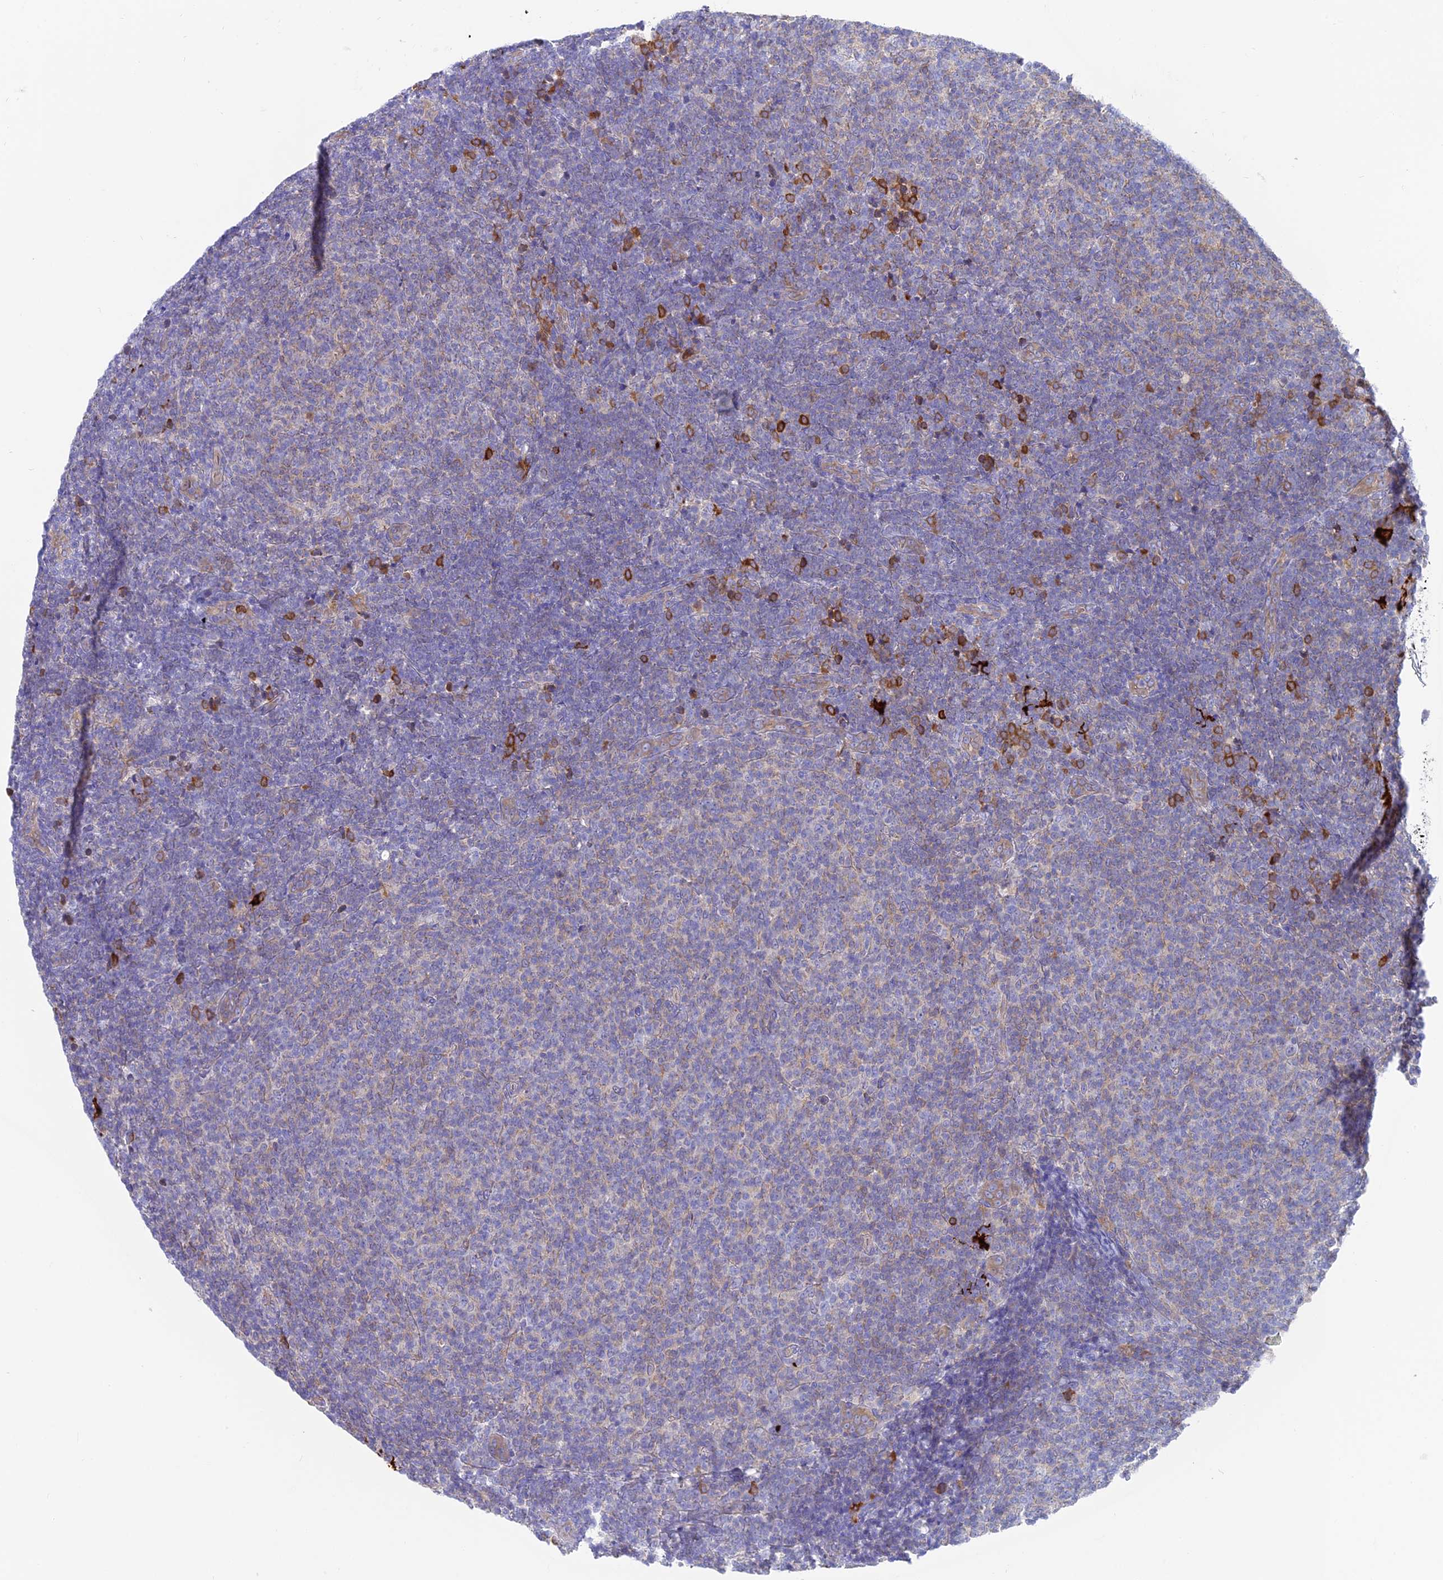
{"staining": {"intensity": "weak", "quantity": "<25%", "location": "cytoplasmic/membranous"}, "tissue": "lymphoma", "cell_type": "Tumor cells", "image_type": "cancer", "snomed": [{"axis": "morphology", "description": "Malignant lymphoma, non-Hodgkin's type, Low grade"}, {"axis": "topography", "description": "Lymph node"}], "caption": "High magnification brightfield microscopy of malignant lymphoma, non-Hodgkin's type (low-grade) stained with DAB (3,3'-diaminobenzidine) (brown) and counterstained with hematoxylin (blue): tumor cells show no significant staining.", "gene": "LZTFL1", "patient": {"sex": "male", "age": 66}}